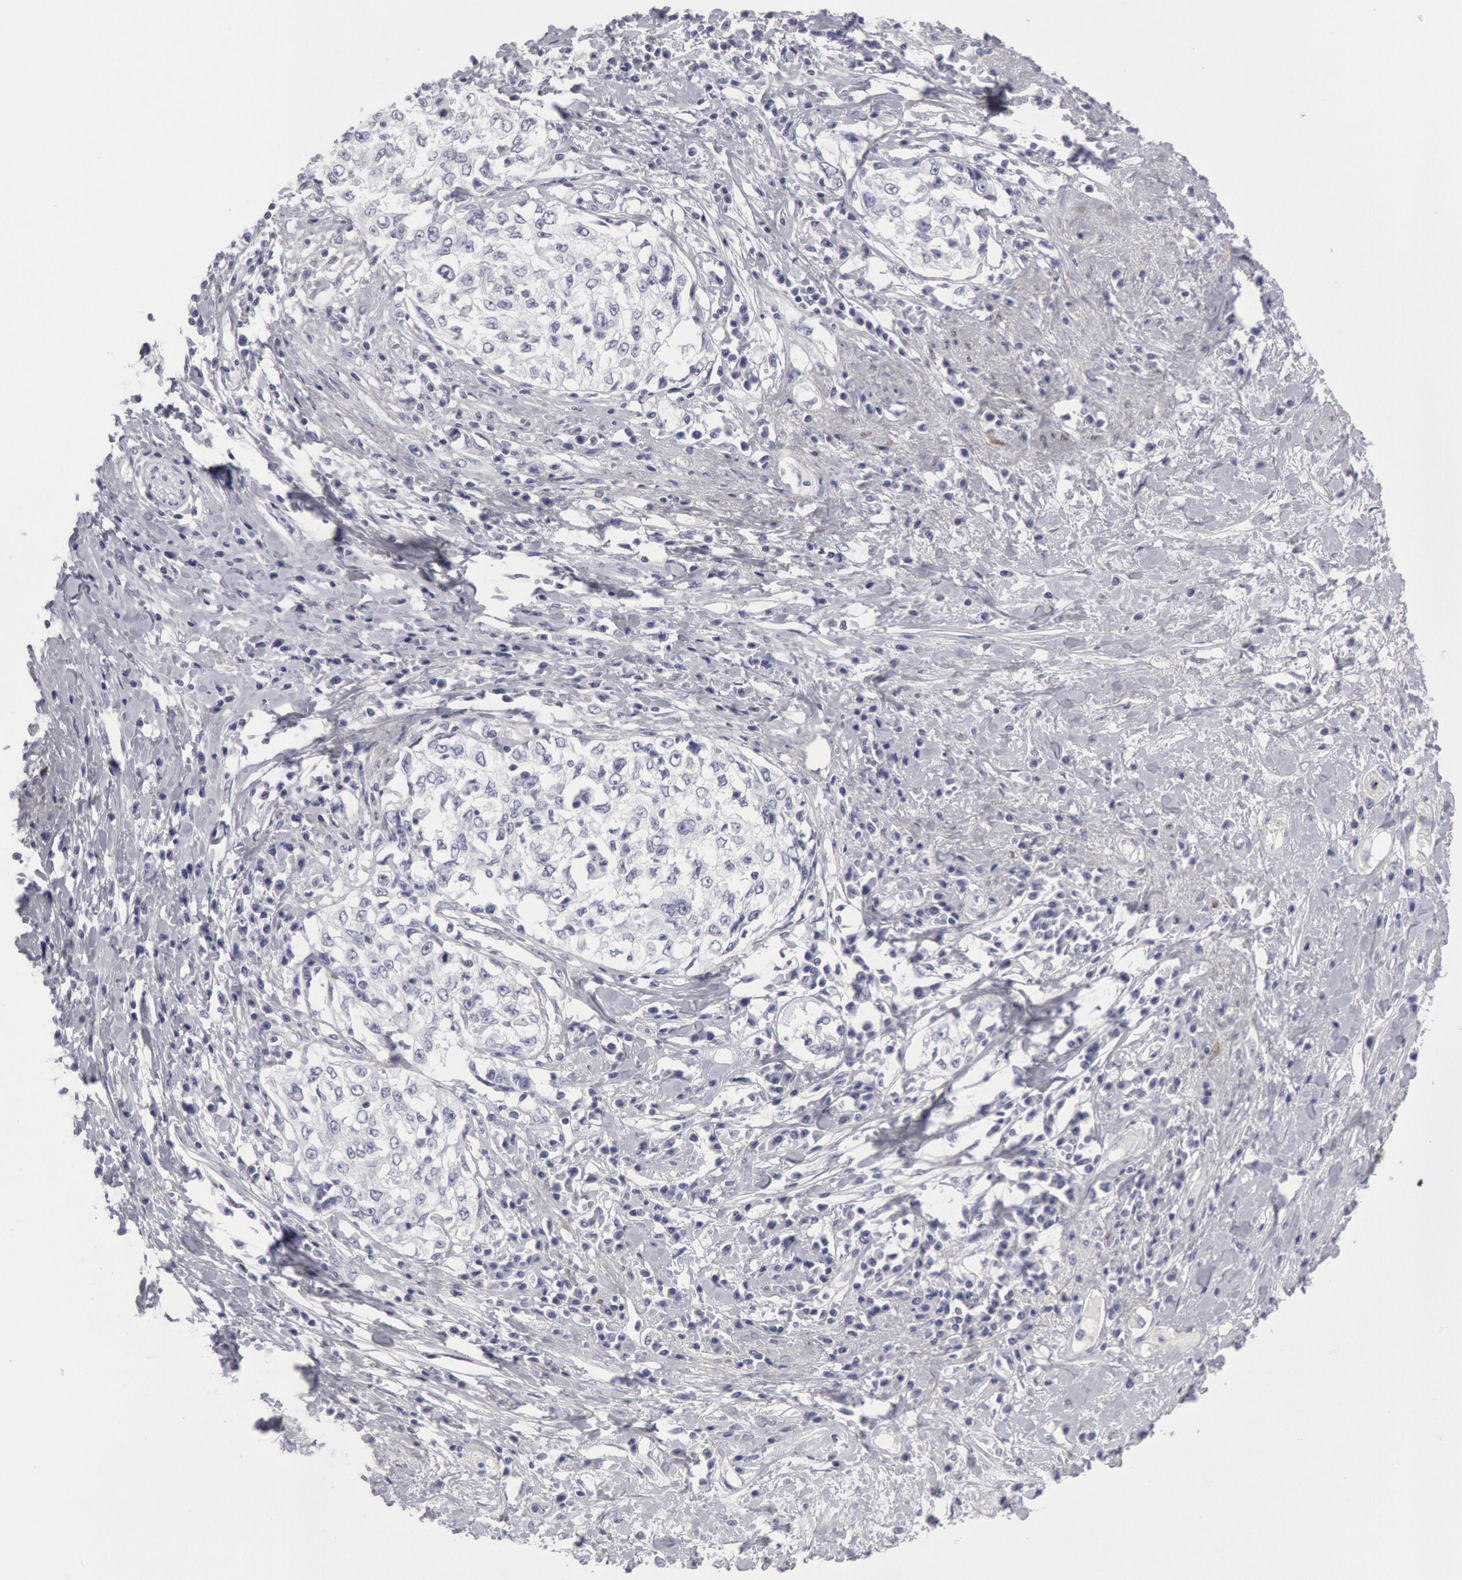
{"staining": {"intensity": "negative", "quantity": "none", "location": "none"}, "tissue": "cervical cancer", "cell_type": "Tumor cells", "image_type": "cancer", "snomed": [{"axis": "morphology", "description": "Squamous cell carcinoma, NOS"}, {"axis": "topography", "description": "Cervix"}], "caption": "DAB immunohistochemical staining of human squamous cell carcinoma (cervical) shows no significant positivity in tumor cells.", "gene": "FHL1", "patient": {"sex": "female", "age": 57}}